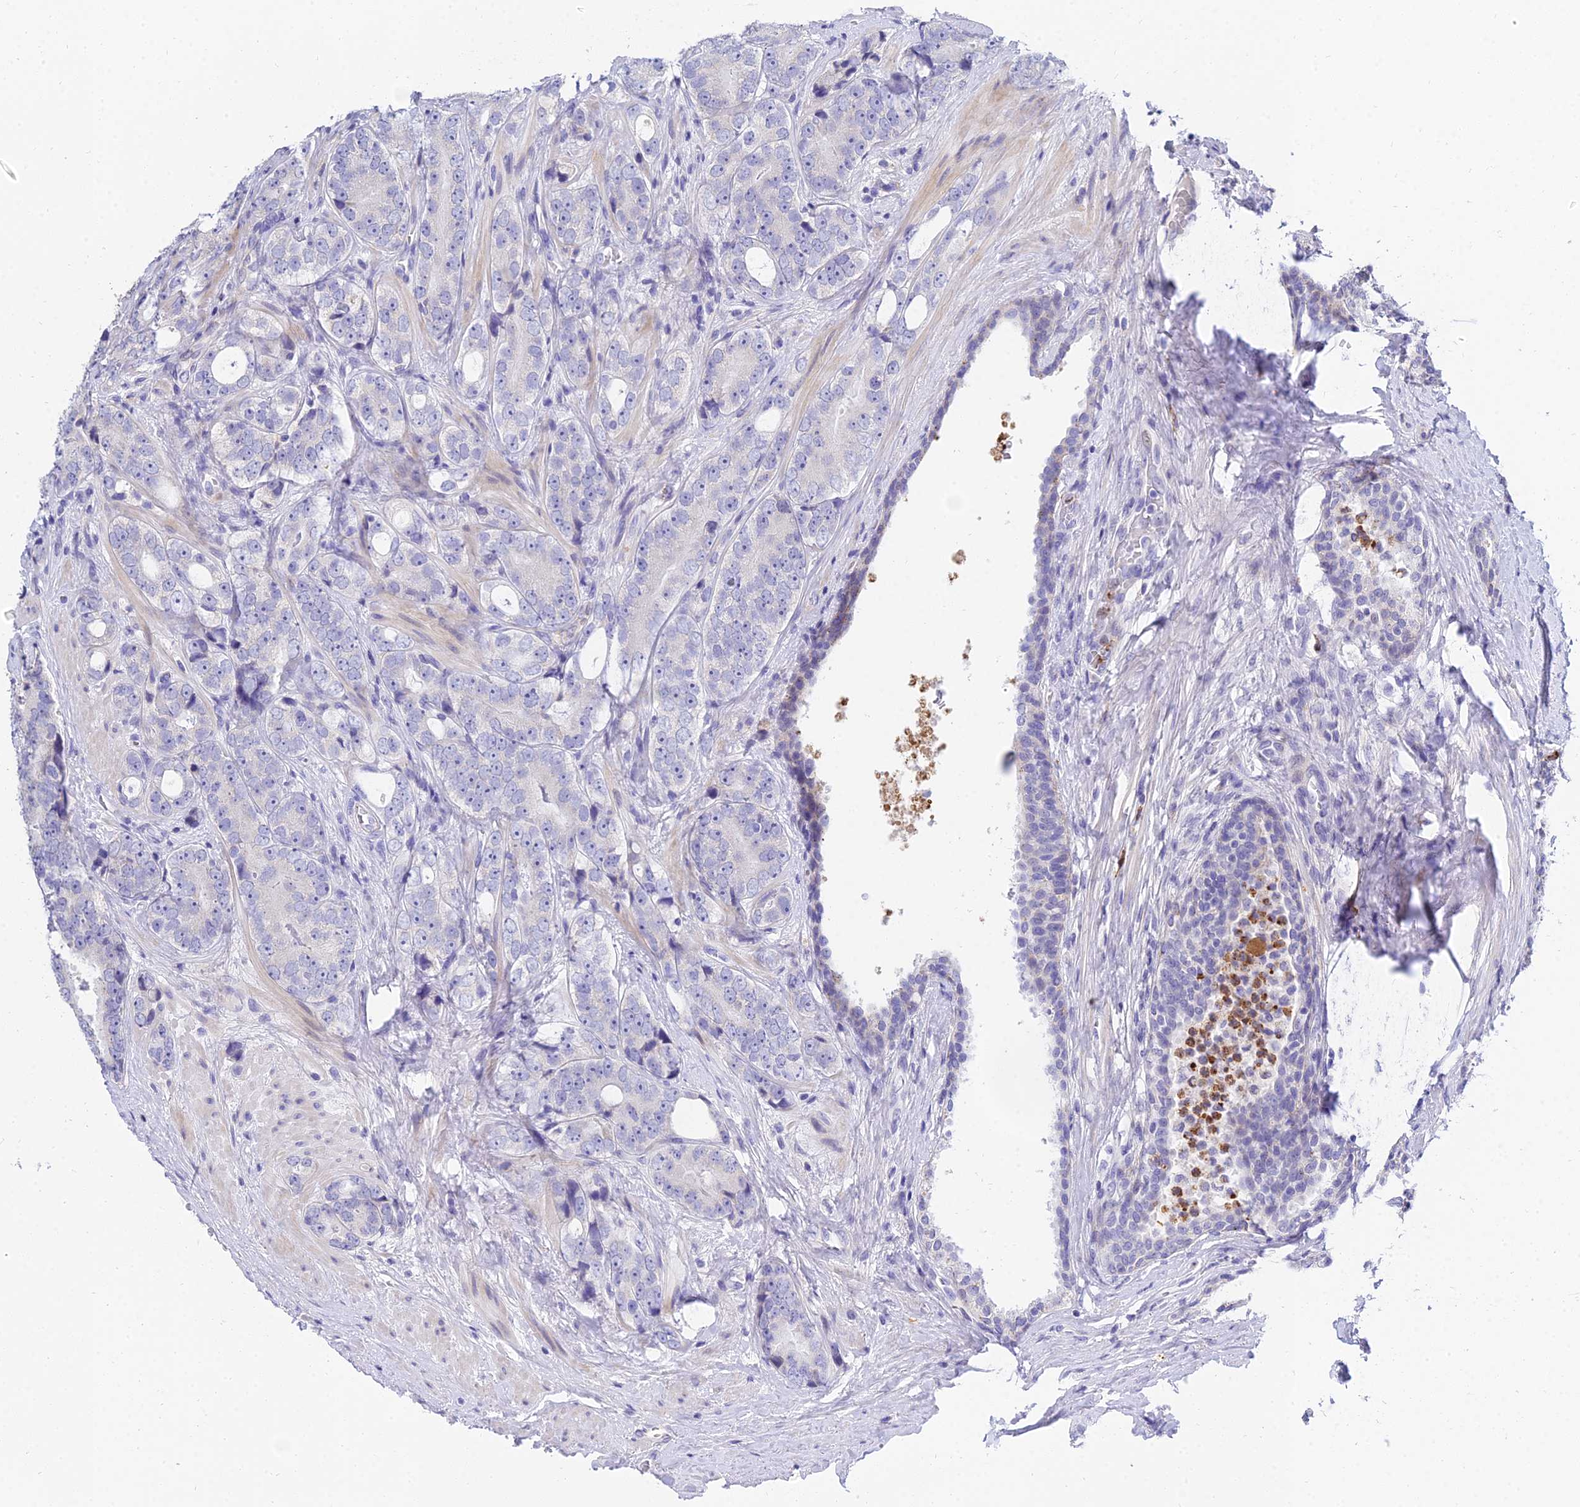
{"staining": {"intensity": "negative", "quantity": "none", "location": "none"}, "tissue": "prostate cancer", "cell_type": "Tumor cells", "image_type": "cancer", "snomed": [{"axis": "morphology", "description": "Adenocarcinoma, High grade"}, {"axis": "topography", "description": "Prostate"}], "caption": "Immunohistochemical staining of high-grade adenocarcinoma (prostate) shows no significant expression in tumor cells.", "gene": "VWC2L", "patient": {"sex": "male", "age": 56}}